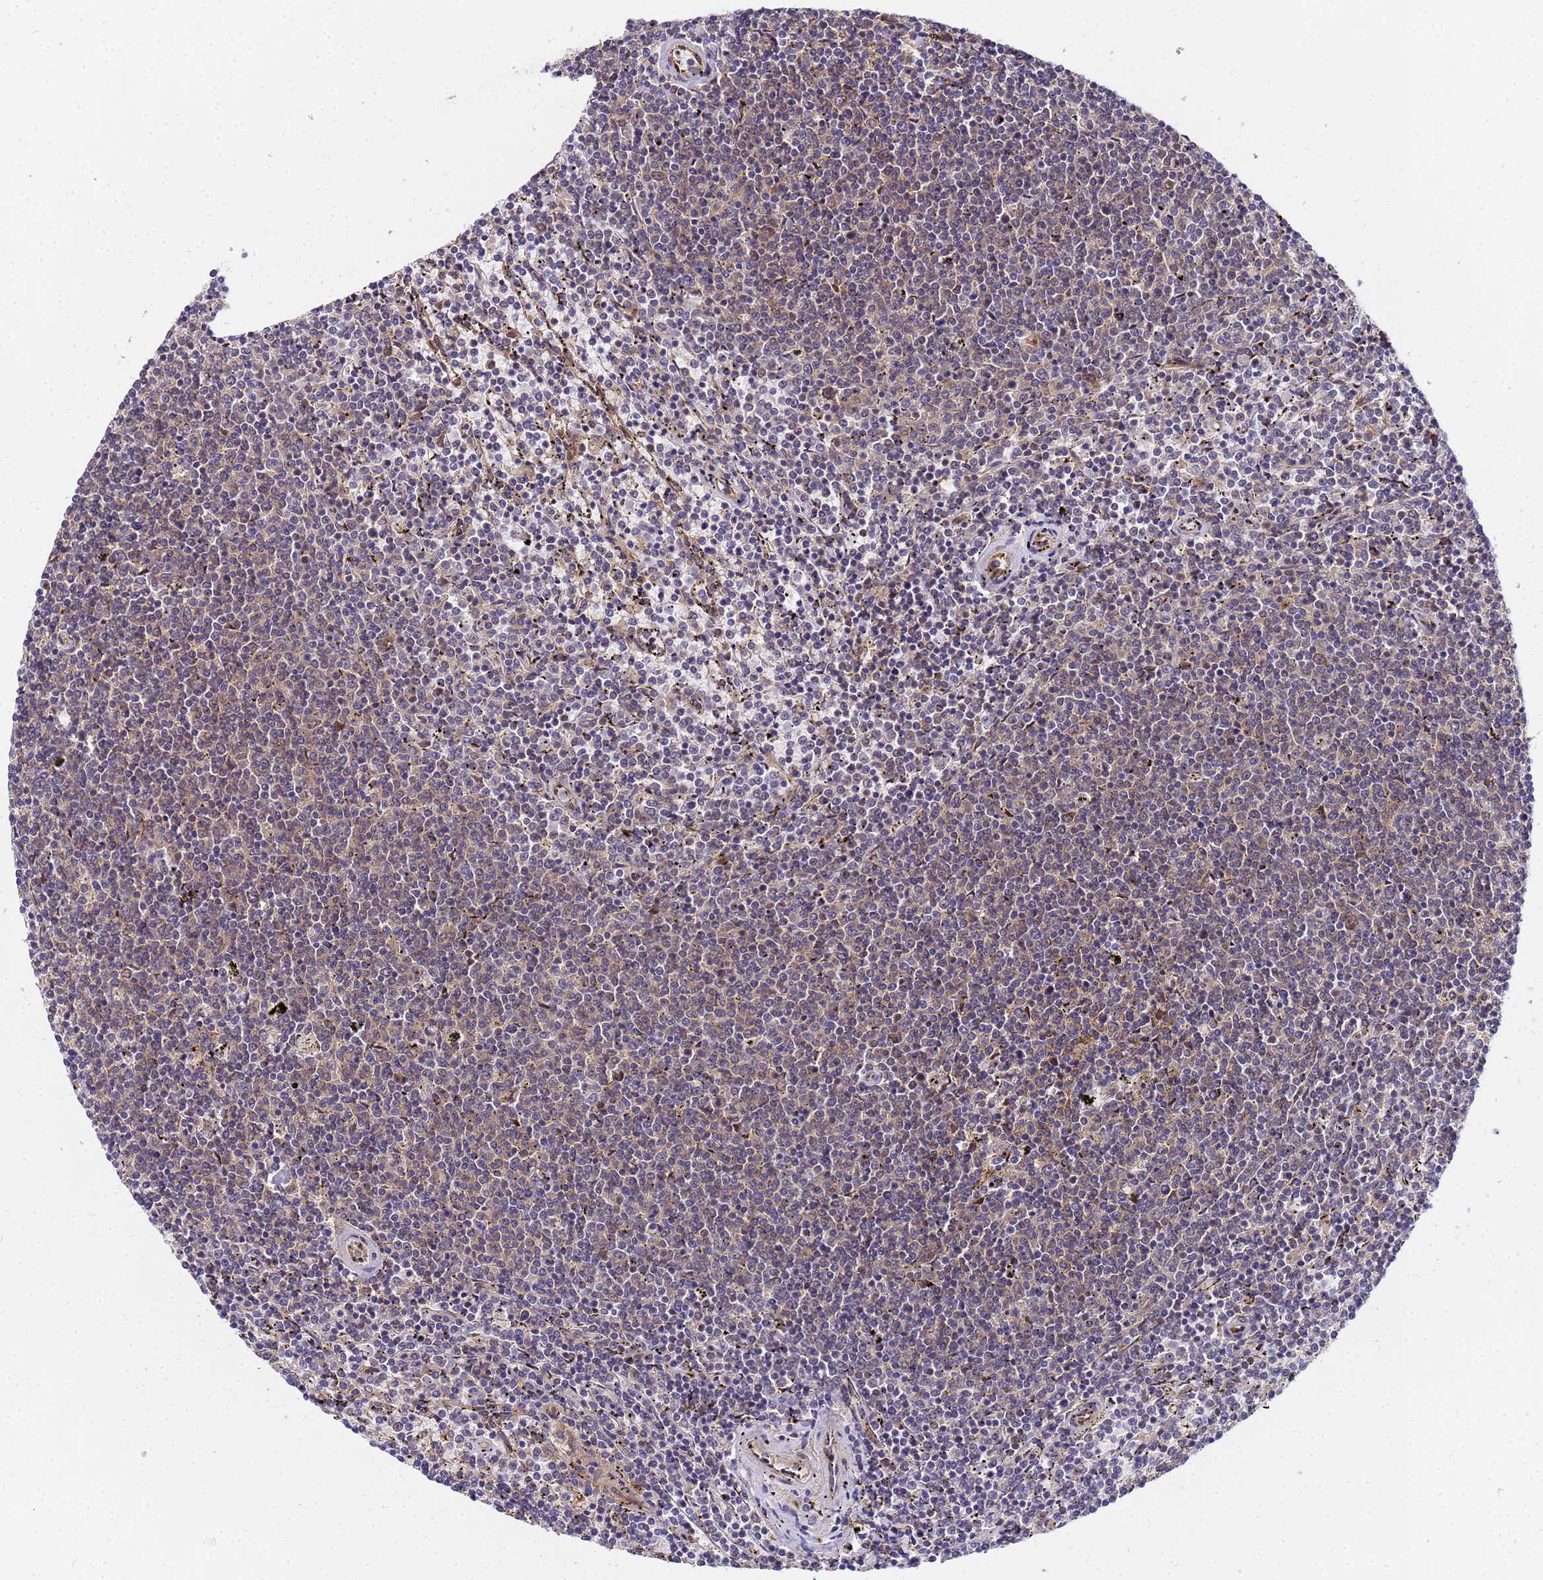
{"staining": {"intensity": "weak", "quantity": "25%-75%", "location": "cytoplasmic/membranous"}, "tissue": "lymphoma", "cell_type": "Tumor cells", "image_type": "cancer", "snomed": [{"axis": "morphology", "description": "Malignant lymphoma, non-Hodgkin's type, Low grade"}, {"axis": "topography", "description": "Spleen"}], "caption": "Human malignant lymphoma, non-Hodgkin's type (low-grade) stained for a protein (brown) demonstrates weak cytoplasmic/membranous positive positivity in about 25%-75% of tumor cells.", "gene": "UNC93B1", "patient": {"sex": "female", "age": 50}}